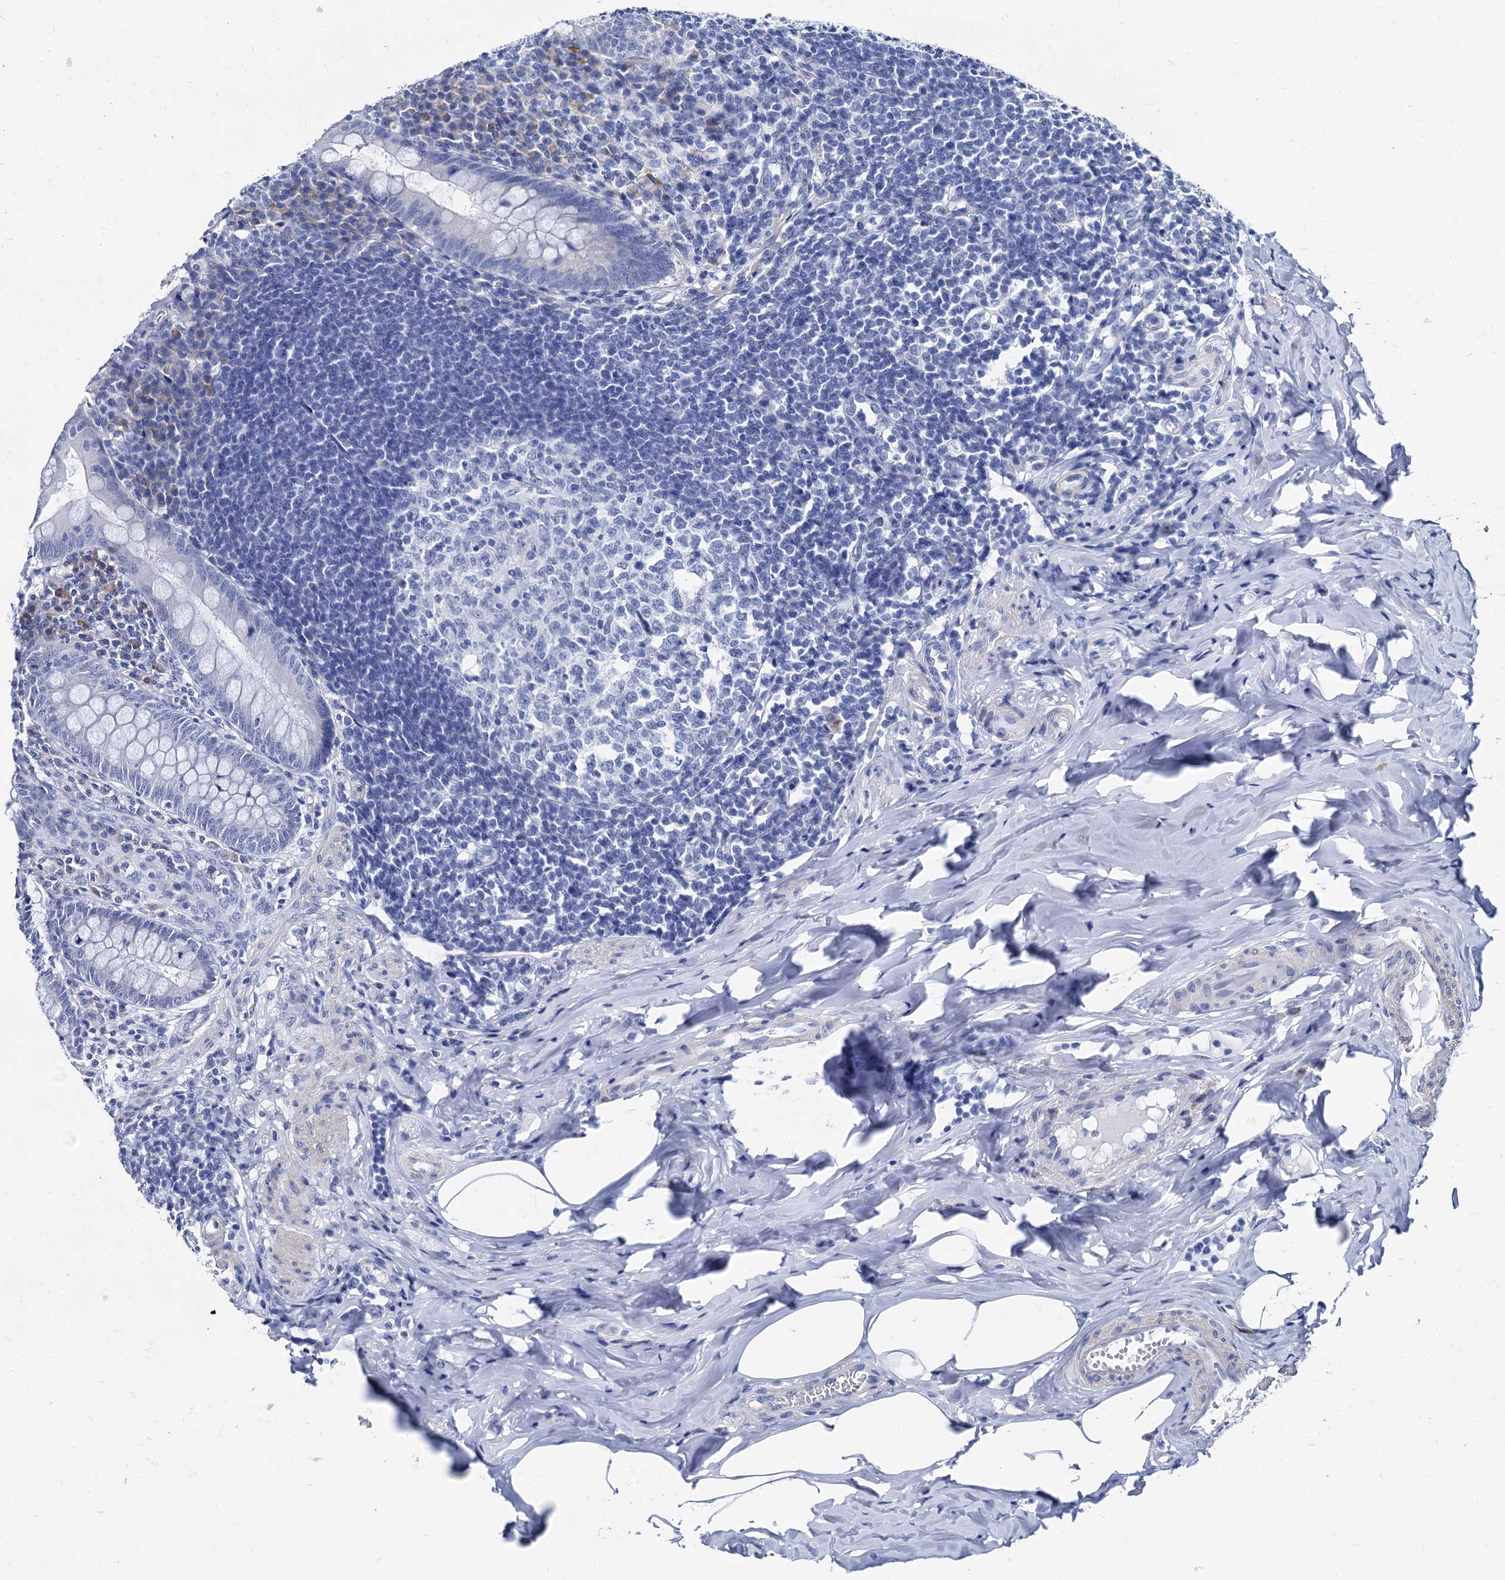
{"staining": {"intensity": "negative", "quantity": "none", "location": "none"}, "tissue": "appendix", "cell_type": "Glandular cells", "image_type": "normal", "snomed": [{"axis": "morphology", "description": "Normal tissue, NOS"}, {"axis": "topography", "description": "Appendix"}], "caption": "A photomicrograph of appendix stained for a protein displays no brown staining in glandular cells. (Immunohistochemistry, brightfield microscopy, high magnification).", "gene": "FOXR2", "patient": {"sex": "female", "age": 33}}